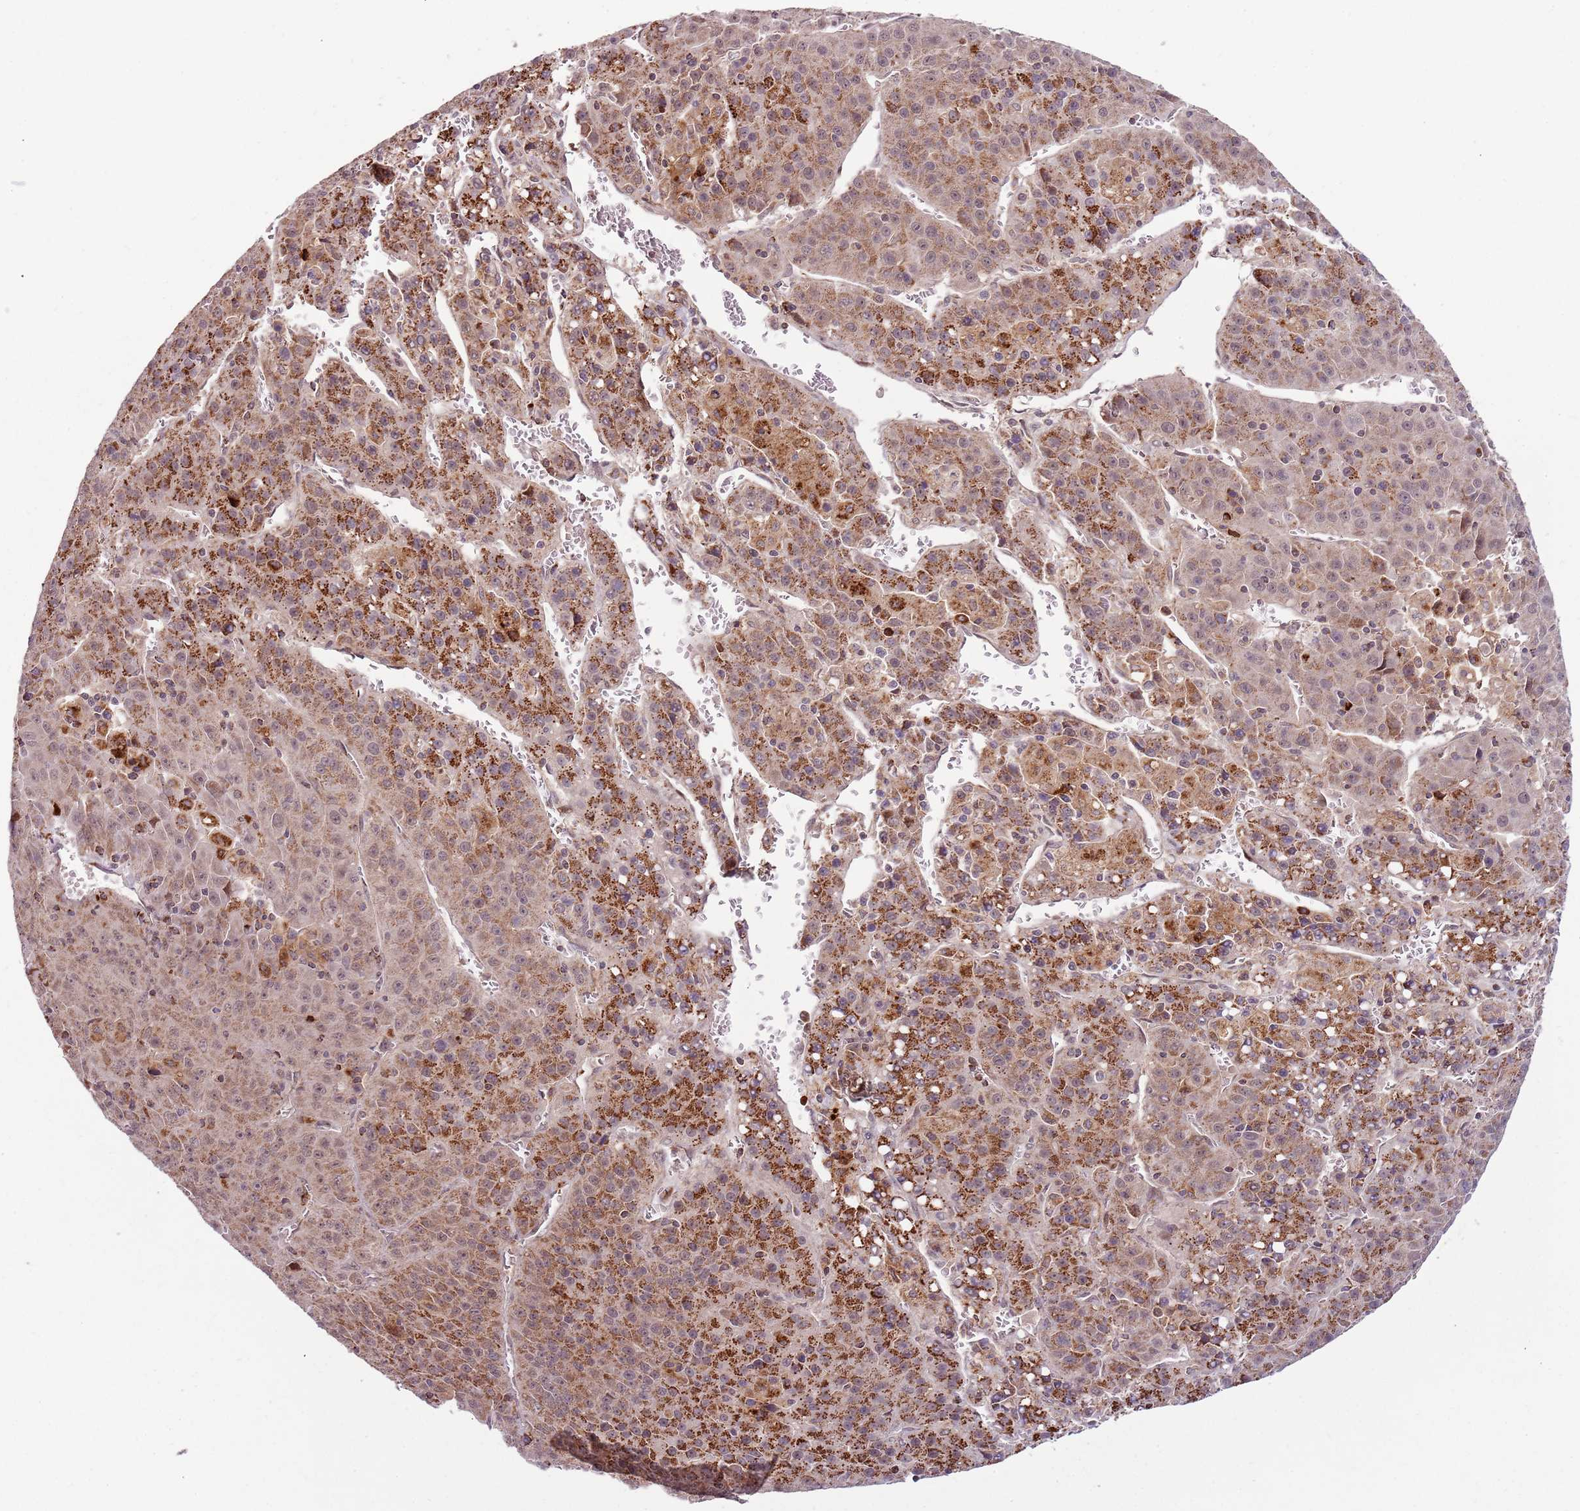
{"staining": {"intensity": "moderate", "quantity": ">75%", "location": "cytoplasmic/membranous"}, "tissue": "liver cancer", "cell_type": "Tumor cells", "image_type": "cancer", "snomed": [{"axis": "morphology", "description": "Carcinoma, Hepatocellular, NOS"}, {"axis": "topography", "description": "Liver"}], "caption": "A brown stain highlights moderate cytoplasmic/membranous positivity of a protein in human liver cancer tumor cells. (Stains: DAB (3,3'-diaminobenzidine) in brown, nuclei in blue, Microscopy: brightfield microscopy at high magnification).", "gene": "ULK3", "patient": {"sex": "female", "age": 53}}